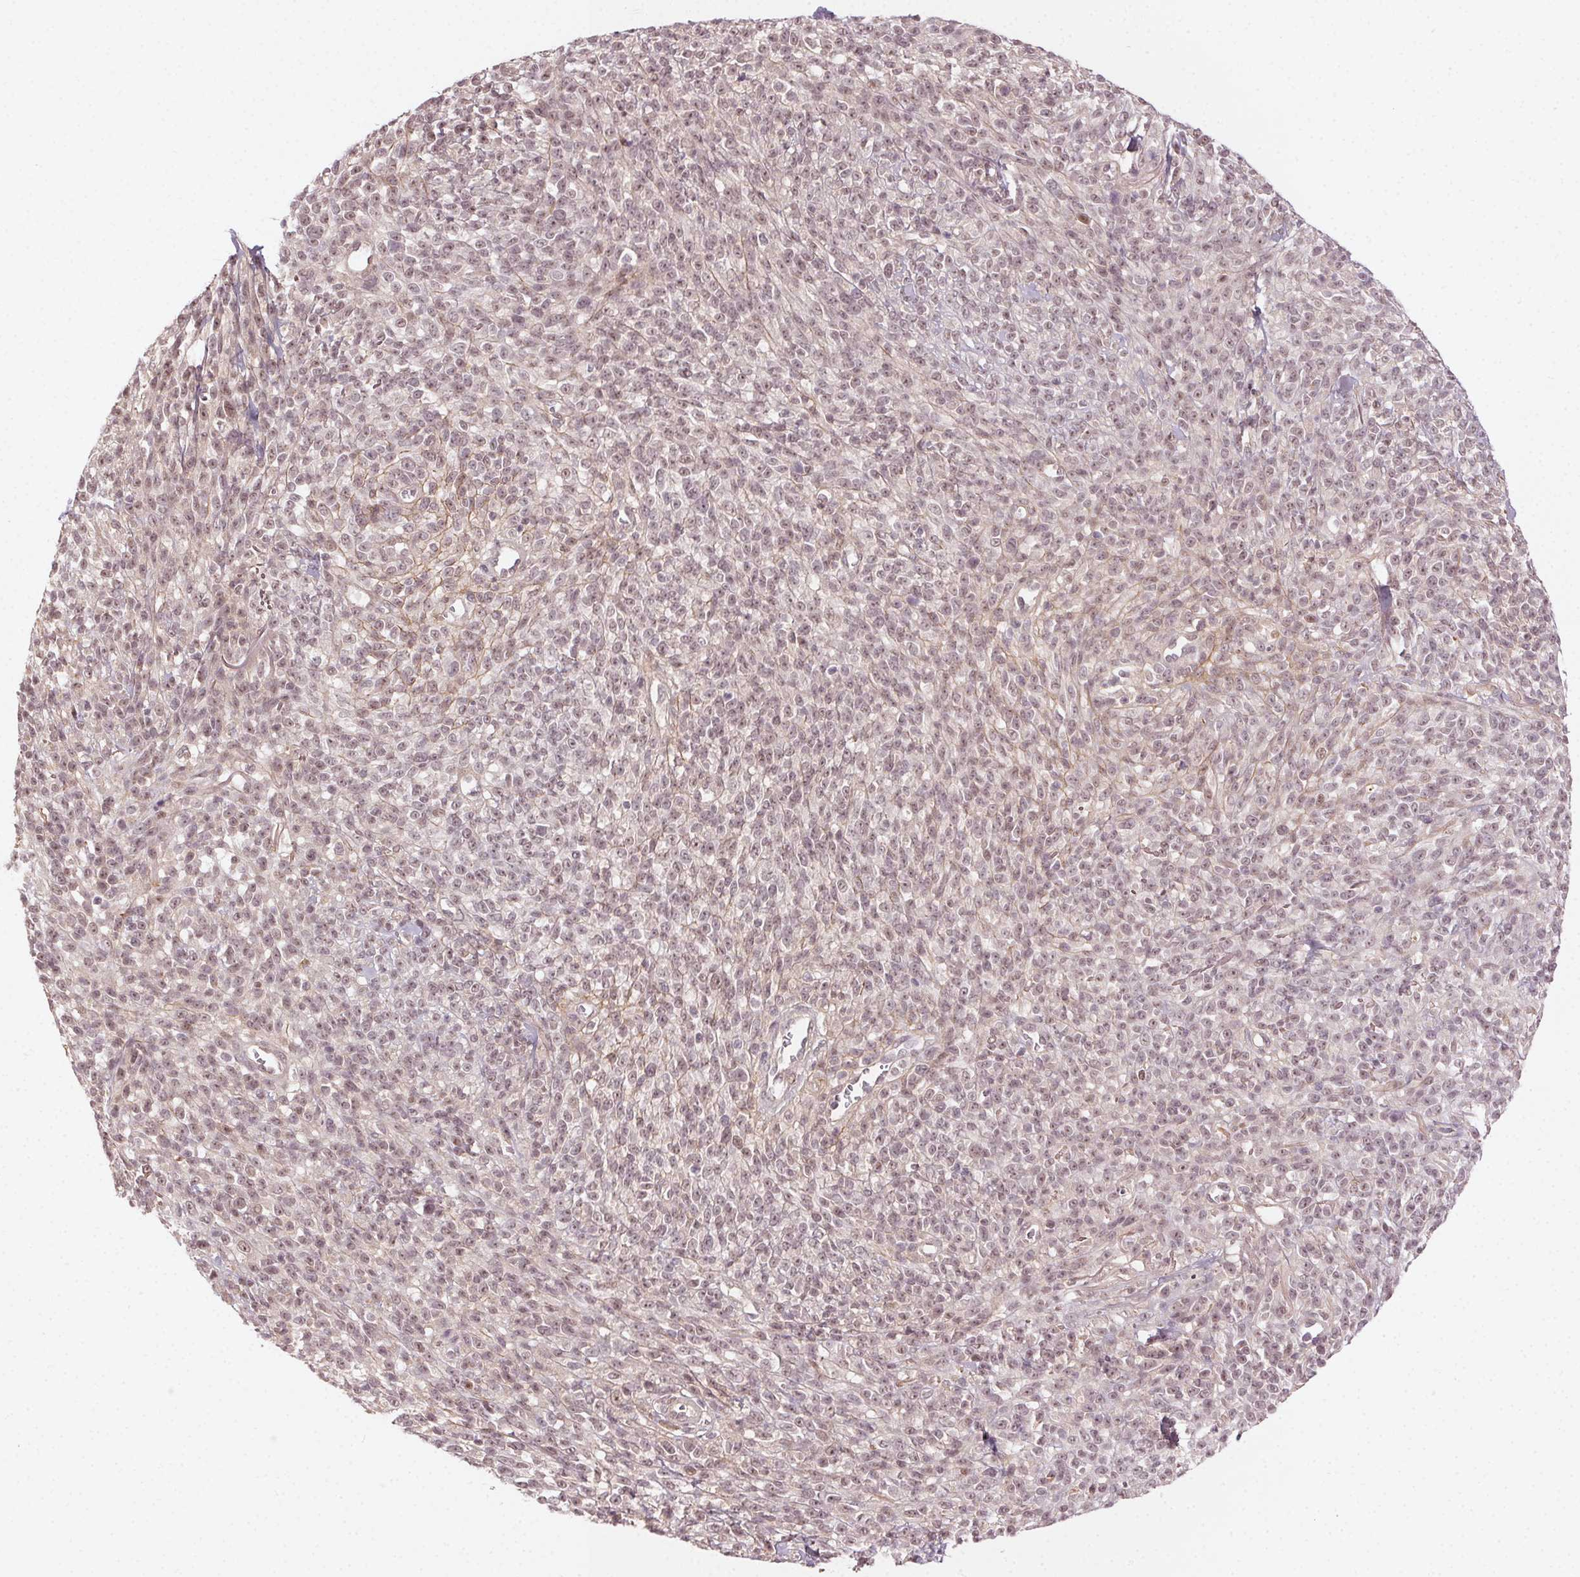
{"staining": {"intensity": "weak", "quantity": ">75%", "location": "nuclear"}, "tissue": "melanoma", "cell_type": "Tumor cells", "image_type": "cancer", "snomed": [{"axis": "morphology", "description": "Malignant melanoma, NOS"}, {"axis": "topography", "description": "Skin"}, {"axis": "topography", "description": "Skin of trunk"}], "caption": "Immunohistochemistry micrograph of neoplastic tissue: malignant melanoma stained using immunohistochemistry (IHC) demonstrates low levels of weak protein expression localized specifically in the nuclear of tumor cells, appearing as a nuclear brown color.", "gene": "TUB", "patient": {"sex": "male", "age": 74}}